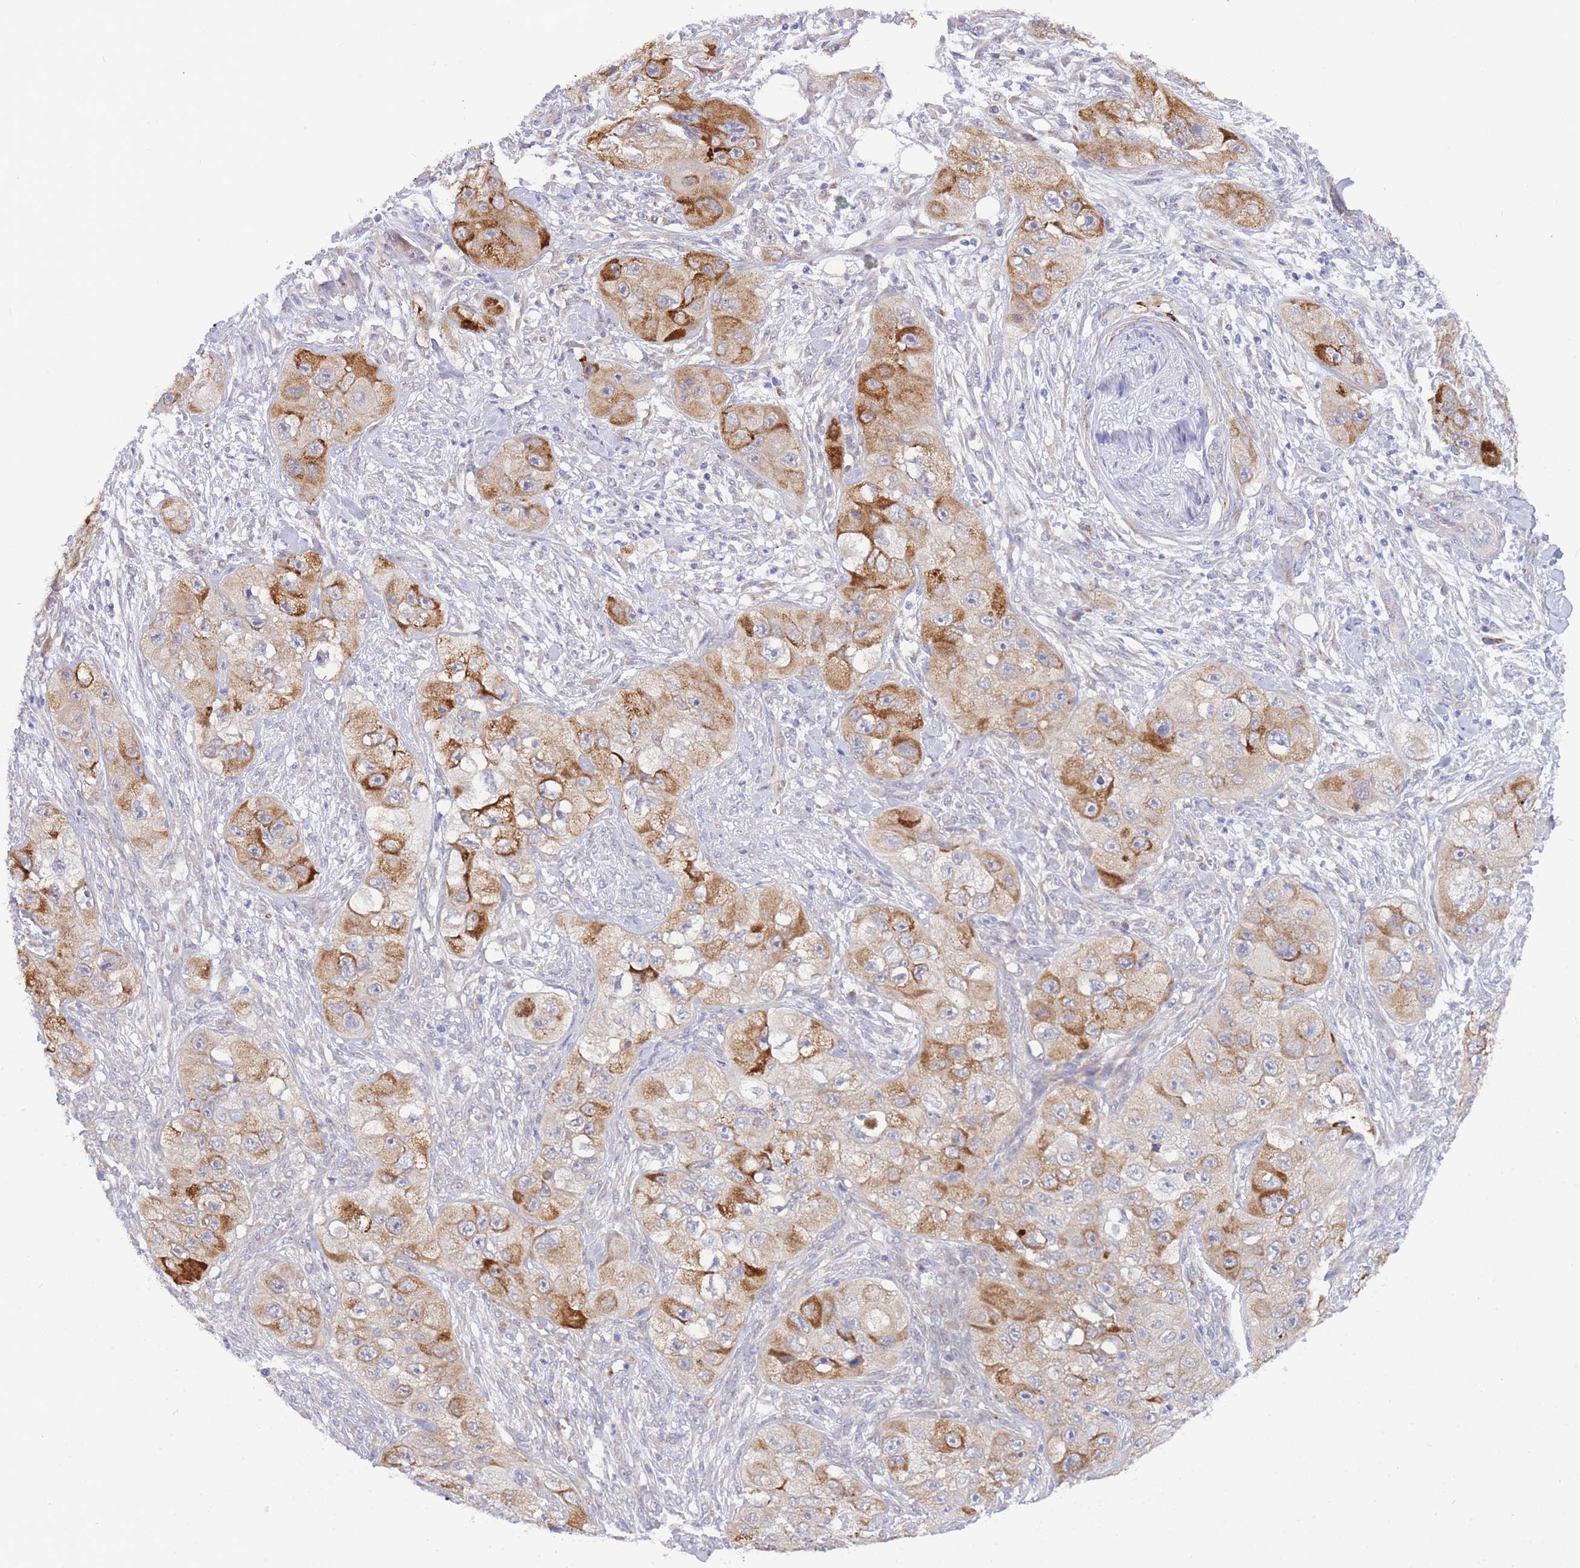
{"staining": {"intensity": "moderate", "quantity": ">75%", "location": "cytoplasmic/membranous"}, "tissue": "skin cancer", "cell_type": "Tumor cells", "image_type": "cancer", "snomed": [{"axis": "morphology", "description": "Squamous cell carcinoma, NOS"}, {"axis": "topography", "description": "Skin"}, {"axis": "topography", "description": "Subcutis"}], "caption": "A medium amount of moderate cytoplasmic/membranous positivity is present in about >75% of tumor cells in squamous cell carcinoma (skin) tissue.", "gene": "ZNF510", "patient": {"sex": "male", "age": 73}}